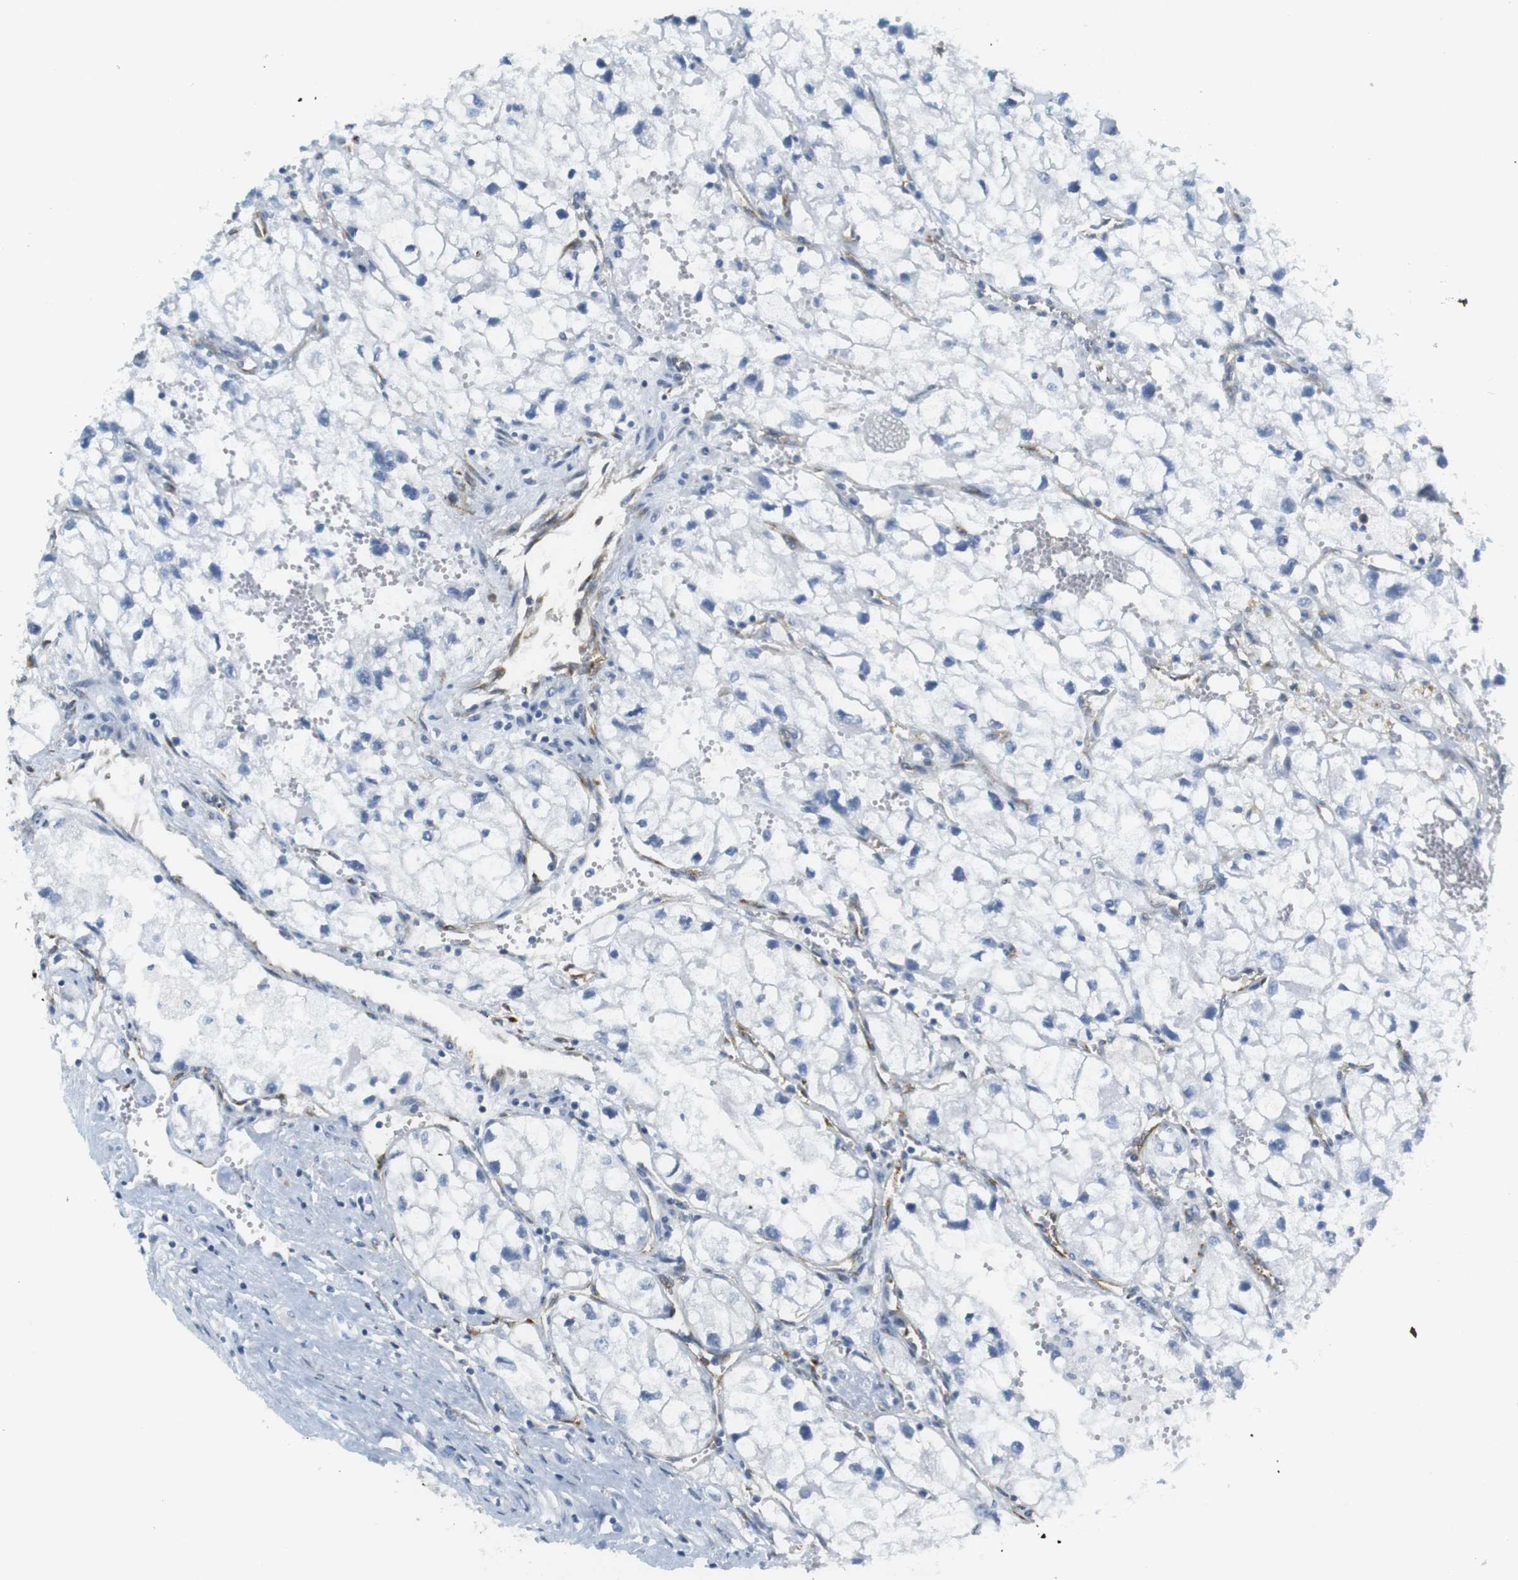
{"staining": {"intensity": "negative", "quantity": "none", "location": "none"}, "tissue": "renal cancer", "cell_type": "Tumor cells", "image_type": "cancer", "snomed": [{"axis": "morphology", "description": "Adenocarcinoma, NOS"}, {"axis": "topography", "description": "Kidney"}], "caption": "Tumor cells are negative for brown protein staining in renal cancer. (Stains: DAB (3,3'-diaminobenzidine) immunohistochemistry (IHC) with hematoxylin counter stain, Microscopy: brightfield microscopy at high magnification).", "gene": "F2R", "patient": {"sex": "female", "age": 70}}